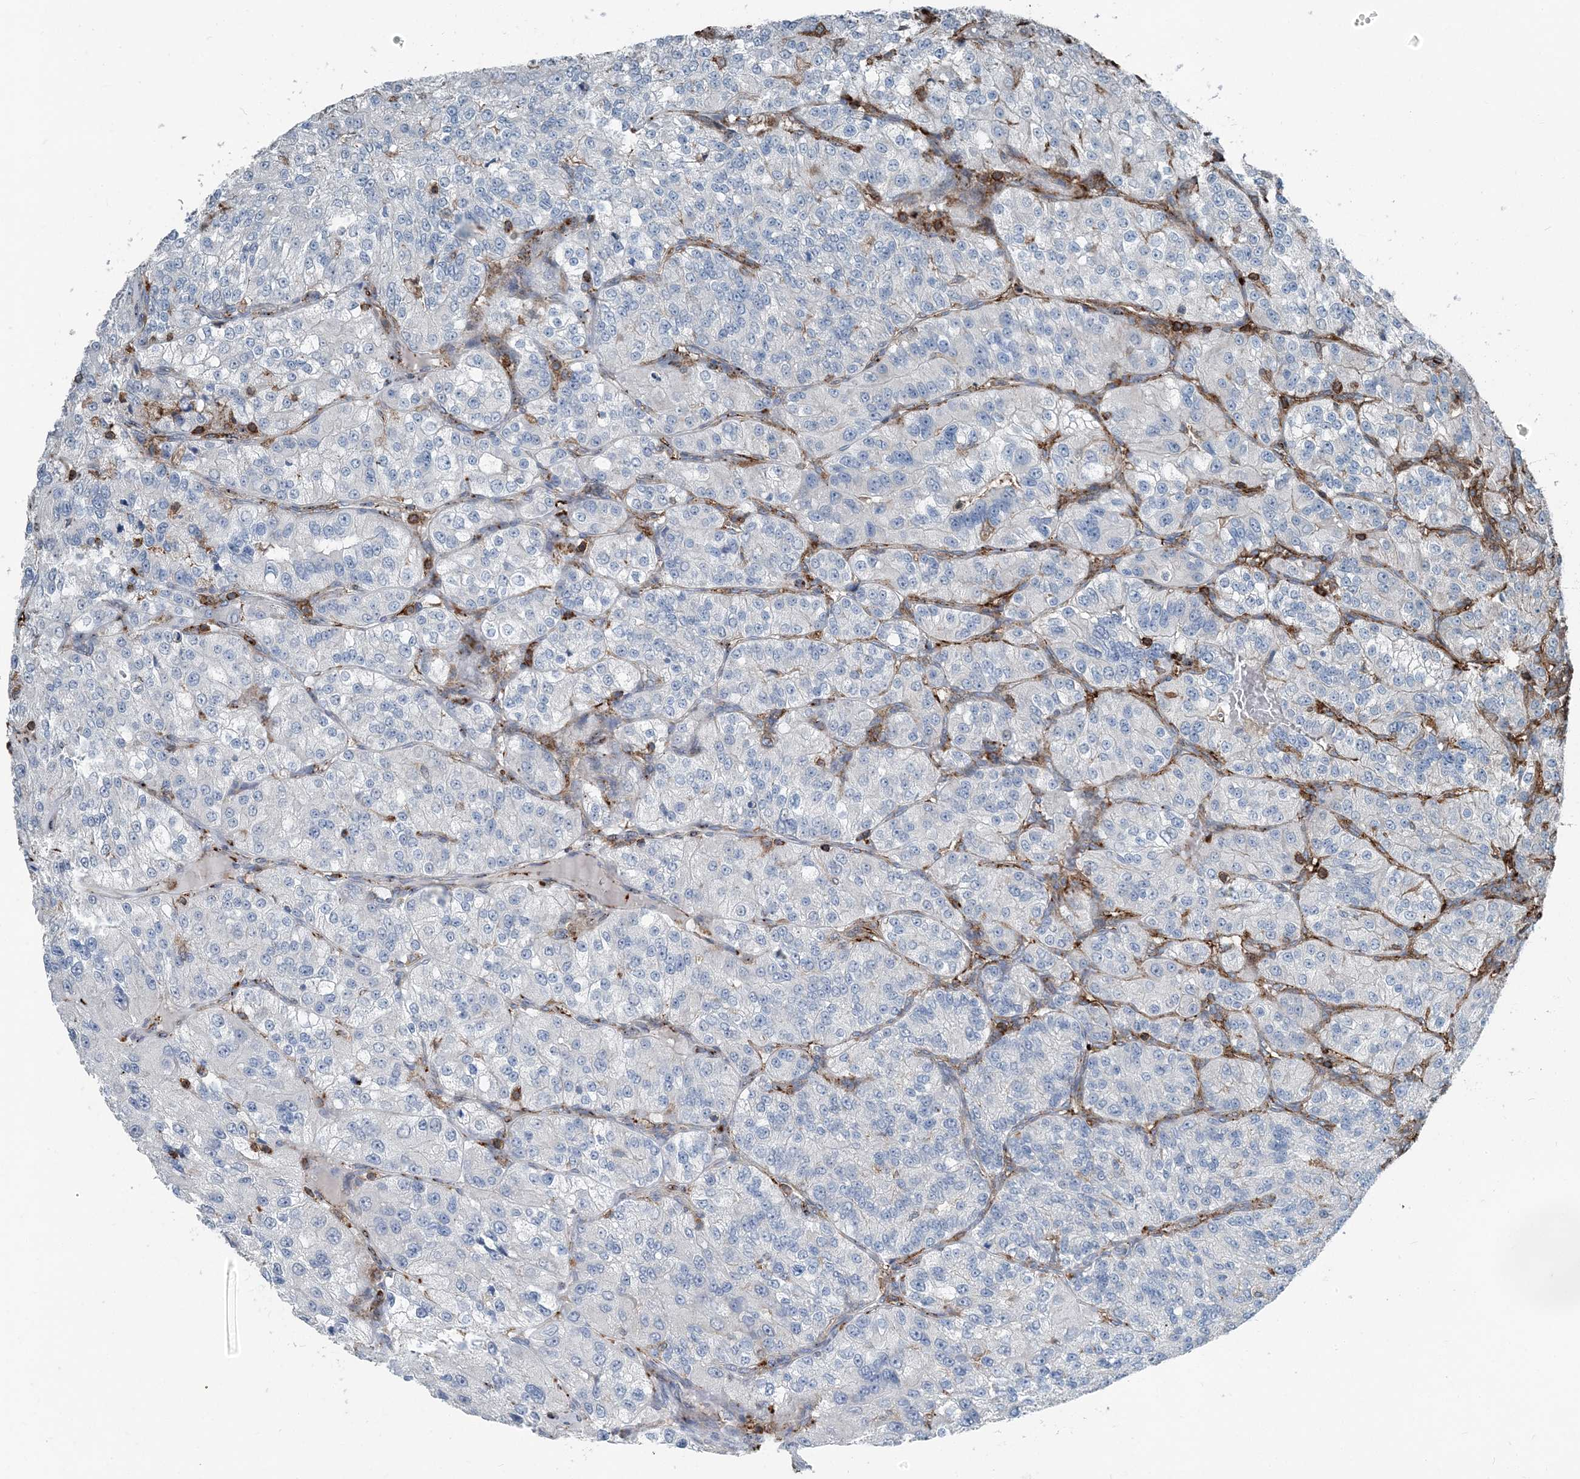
{"staining": {"intensity": "negative", "quantity": "none", "location": "none"}, "tissue": "renal cancer", "cell_type": "Tumor cells", "image_type": "cancer", "snomed": [{"axis": "morphology", "description": "Adenocarcinoma, NOS"}, {"axis": "topography", "description": "Kidney"}], "caption": "Tumor cells show no significant protein staining in renal cancer (adenocarcinoma). Nuclei are stained in blue.", "gene": "CFL1", "patient": {"sex": "female", "age": 63}}